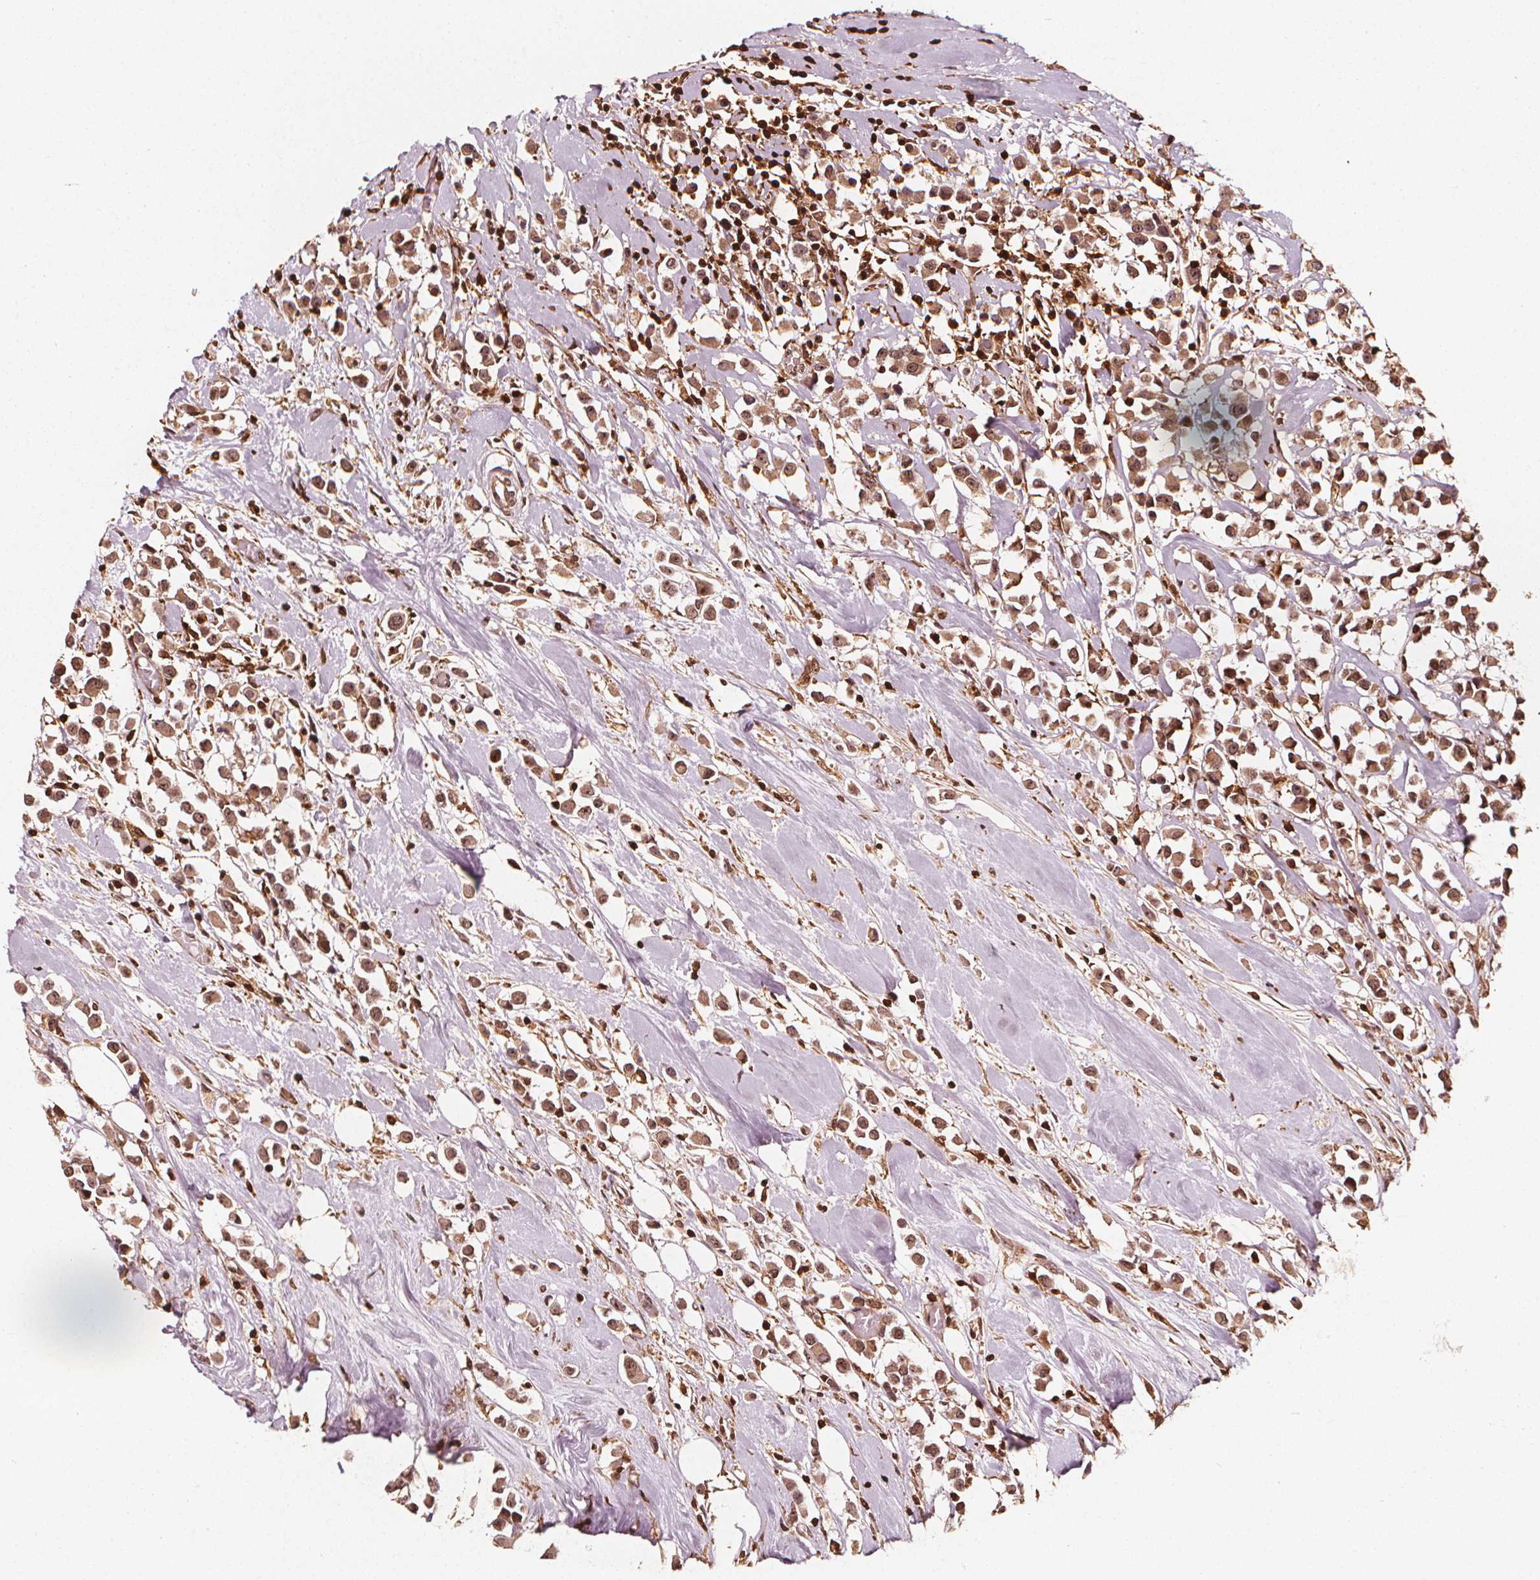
{"staining": {"intensity": "moderate", "quantity": ">75%", "location": "nuclear"}, "tissue": "breast cancer", "cell_type": "Tumor cells", "image_type": "cancer", "snomed": [{"axis": "morphology", "description": "Duct carcinoma"}, {"axis": "topography", "description": "Breast"}], "caption": "Human breast cancer (invasive ductal carcinoma) stained for a protein (brown) displays moderate nuclear positive expression in approximately >75% of tumor cells.", "gene": "EXOSC9", "patient": {"sex": "female", "age": 61}}